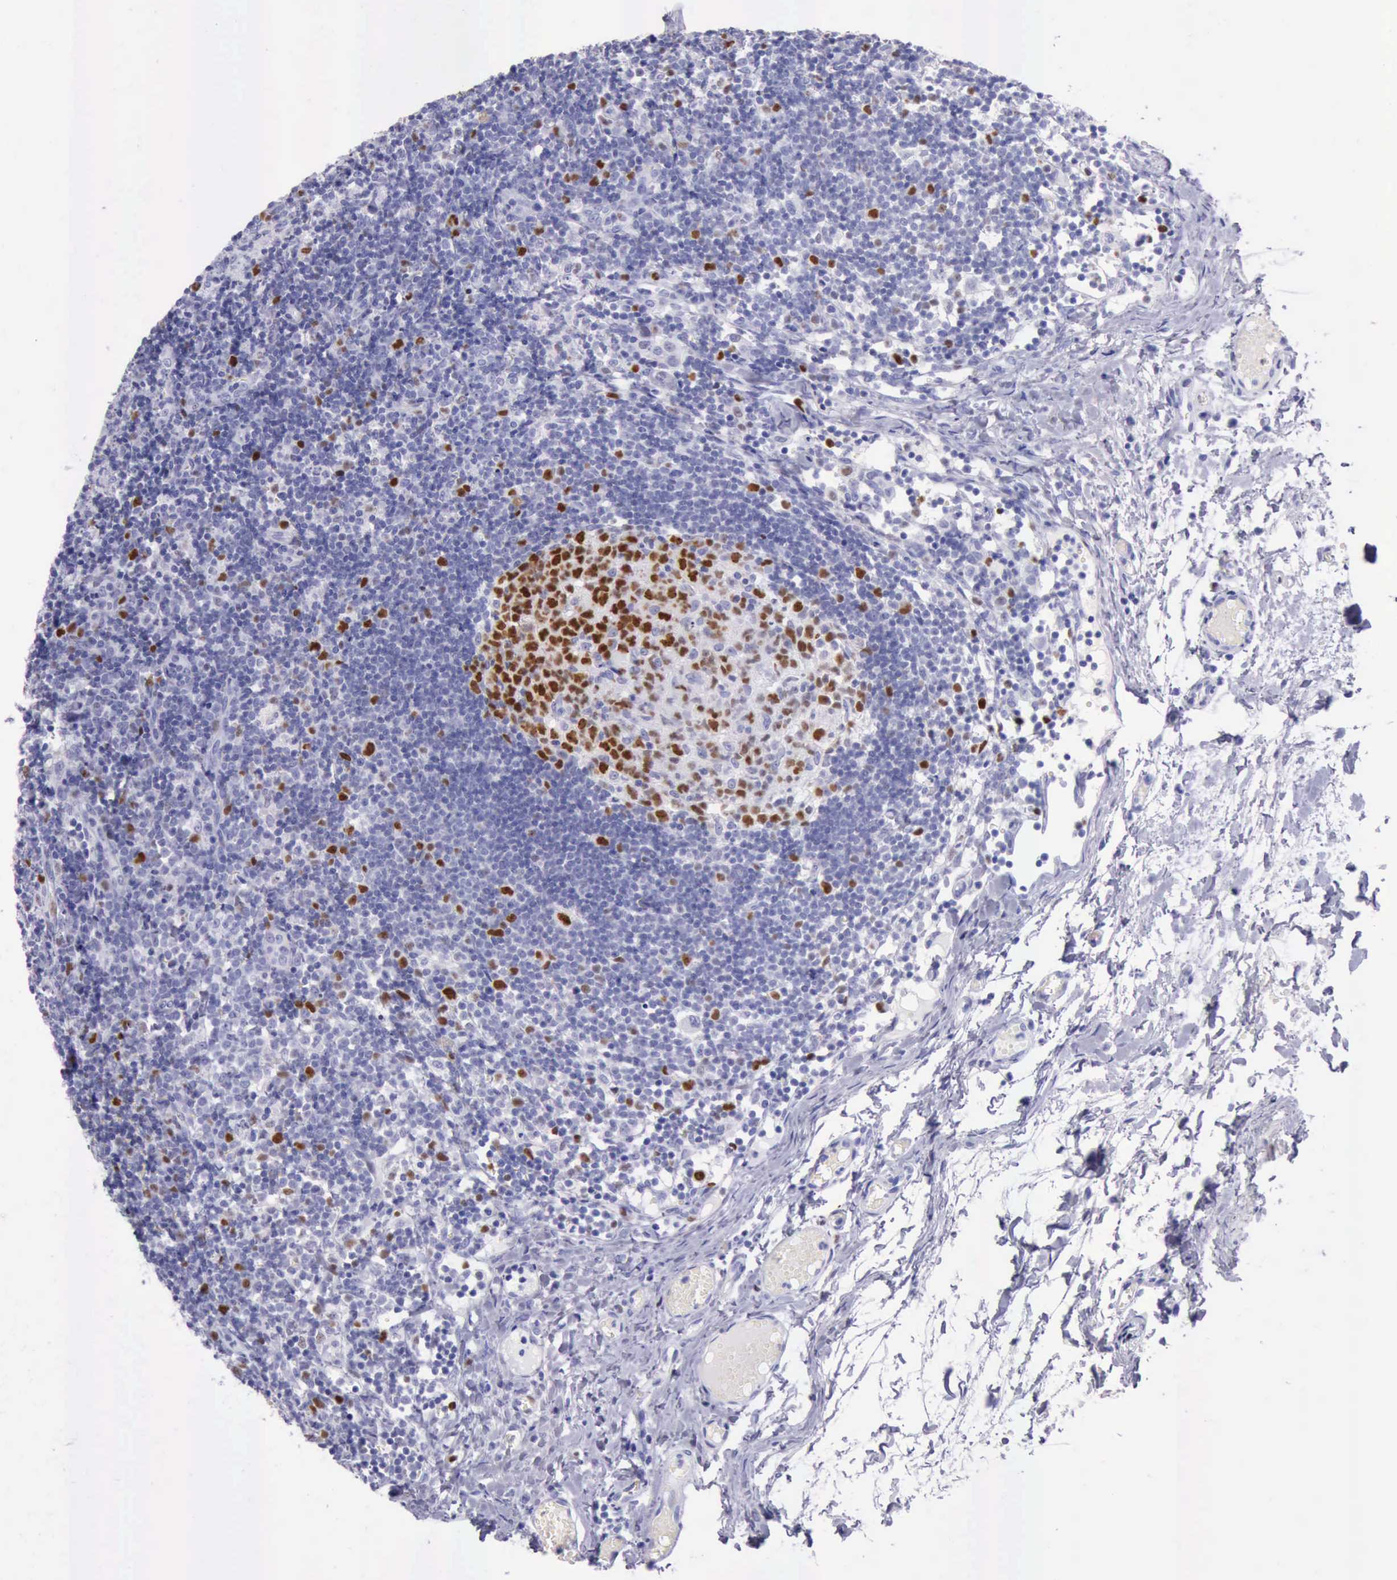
{"staining": {"intensity": "strong", "quantity": ">75%", "location": "nuclear"}, "tissue": "lymph node", "cell_type": "Germinal center cells", "image_type": "normal", "snomed": [{"axis": "morphology", "description": "Normal tissue, NOS"}, {"axis": "morphology", "description": "Inflammation, NOS"}, {"axis": "topography", "description": "Lymph node"}, {"axis": "topography", "description": "Salivary gland"}], "caption": "Protein analysis of benign lymph node shows strong nuclear expression in approximately >75% of germinal center cells.", "gene": "MCM2", "patient": {"sex": "male", "age": 3}}